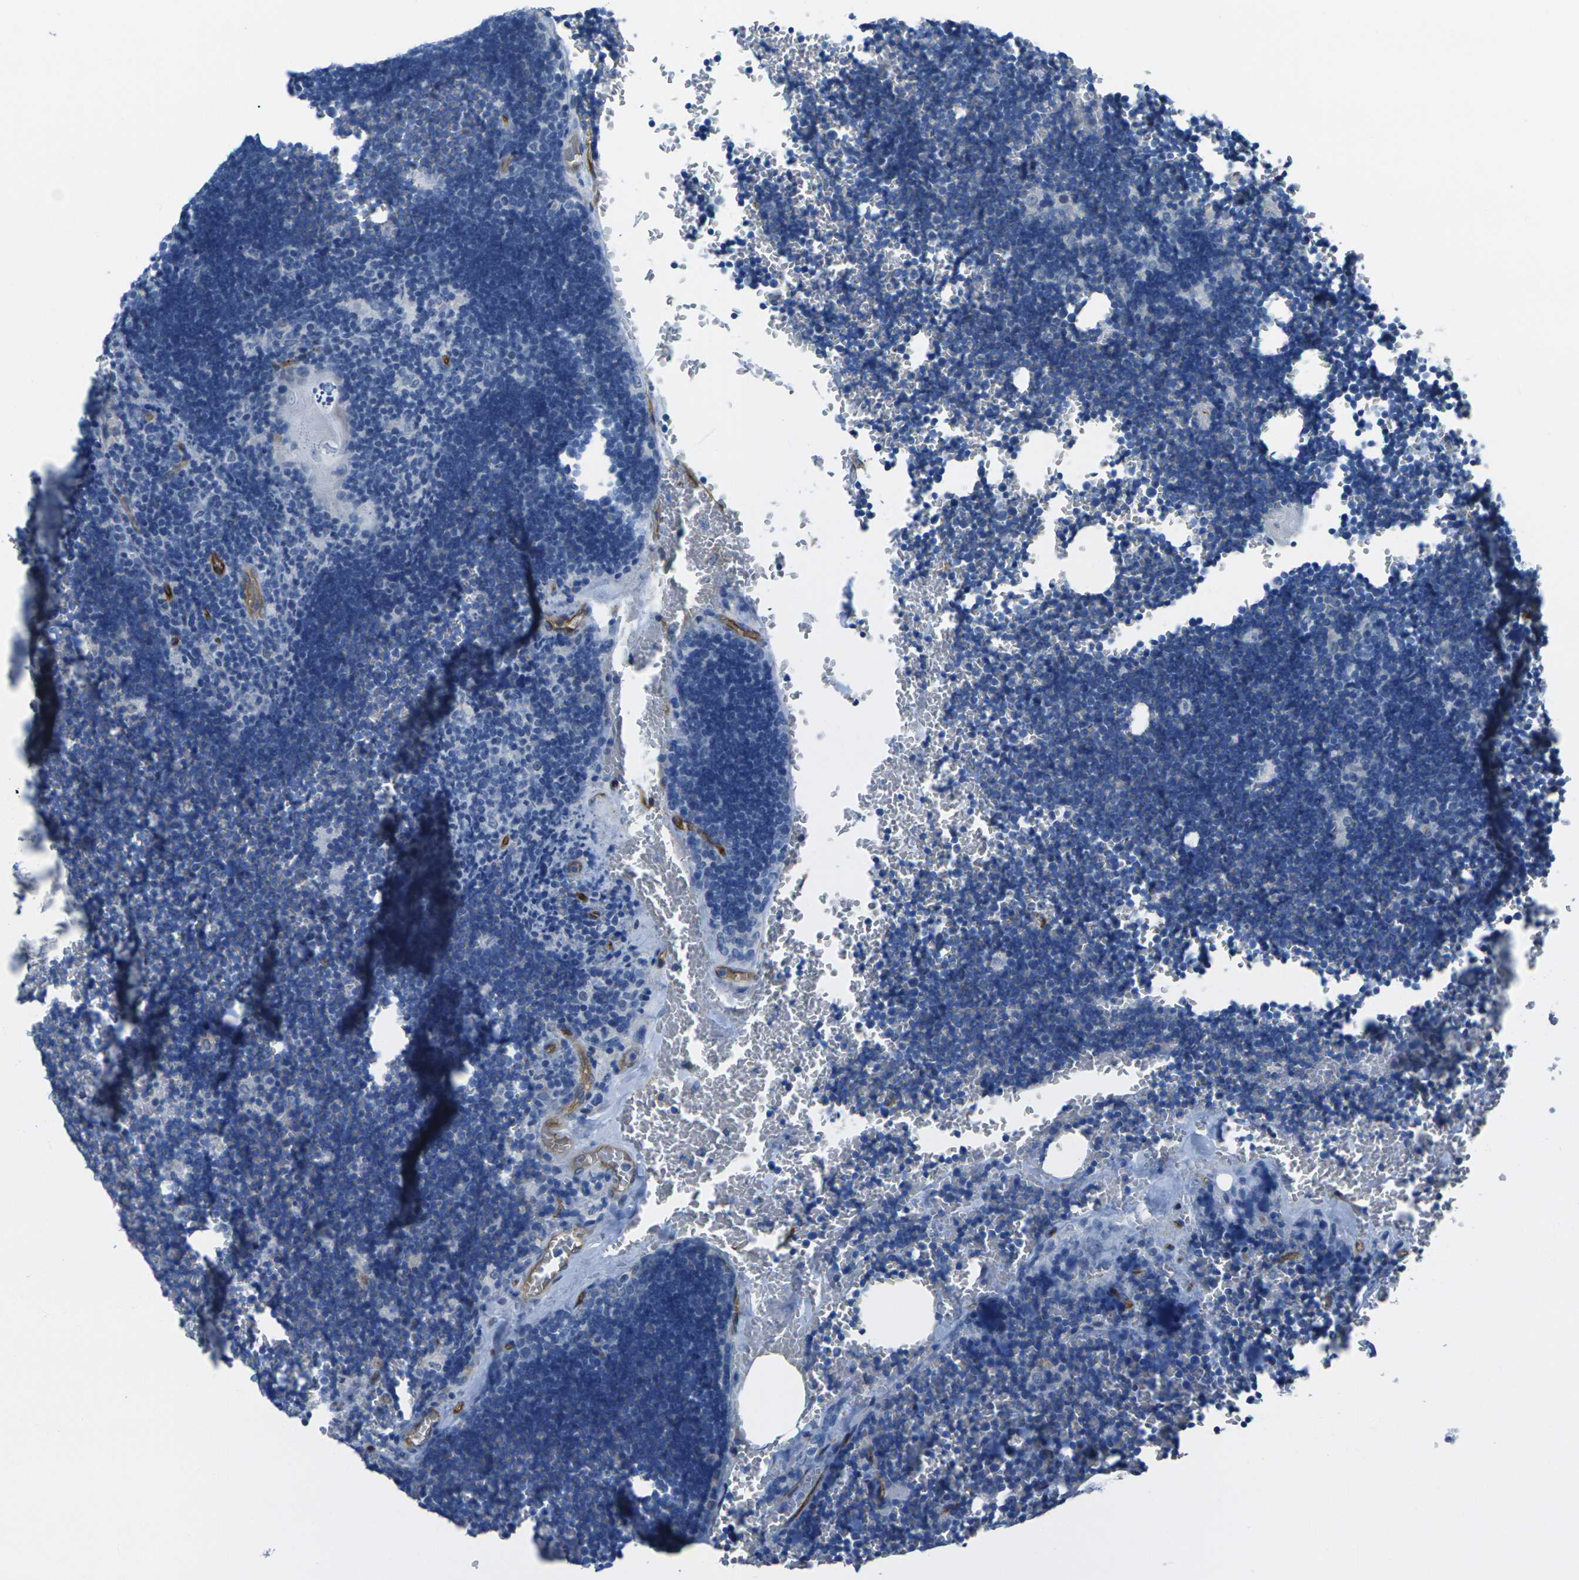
{"staining": {"intensity": "negative", "quantity": "none", "location": "none"}, "tissue": "lymph node", "cell_type": "Germinal center cells", "image_type": "normal", "snomed": [{"axis": "morphology", "description": "Normal tissue, NOS"}, {"axis": "topography", "description": "Lymph node"}], "caption": "DAB (3,3'-diaminobenzidine) immunohistochemical staining of benign human lymph node shows no significant expression in germinal center cells. (Stains: DAB IHC with hematoxylin counter stain, Microscopy: brightfield microscopy at high magnification).", "gene": "HSPA12B", "patient": {"sex": "male", "age": 33}}